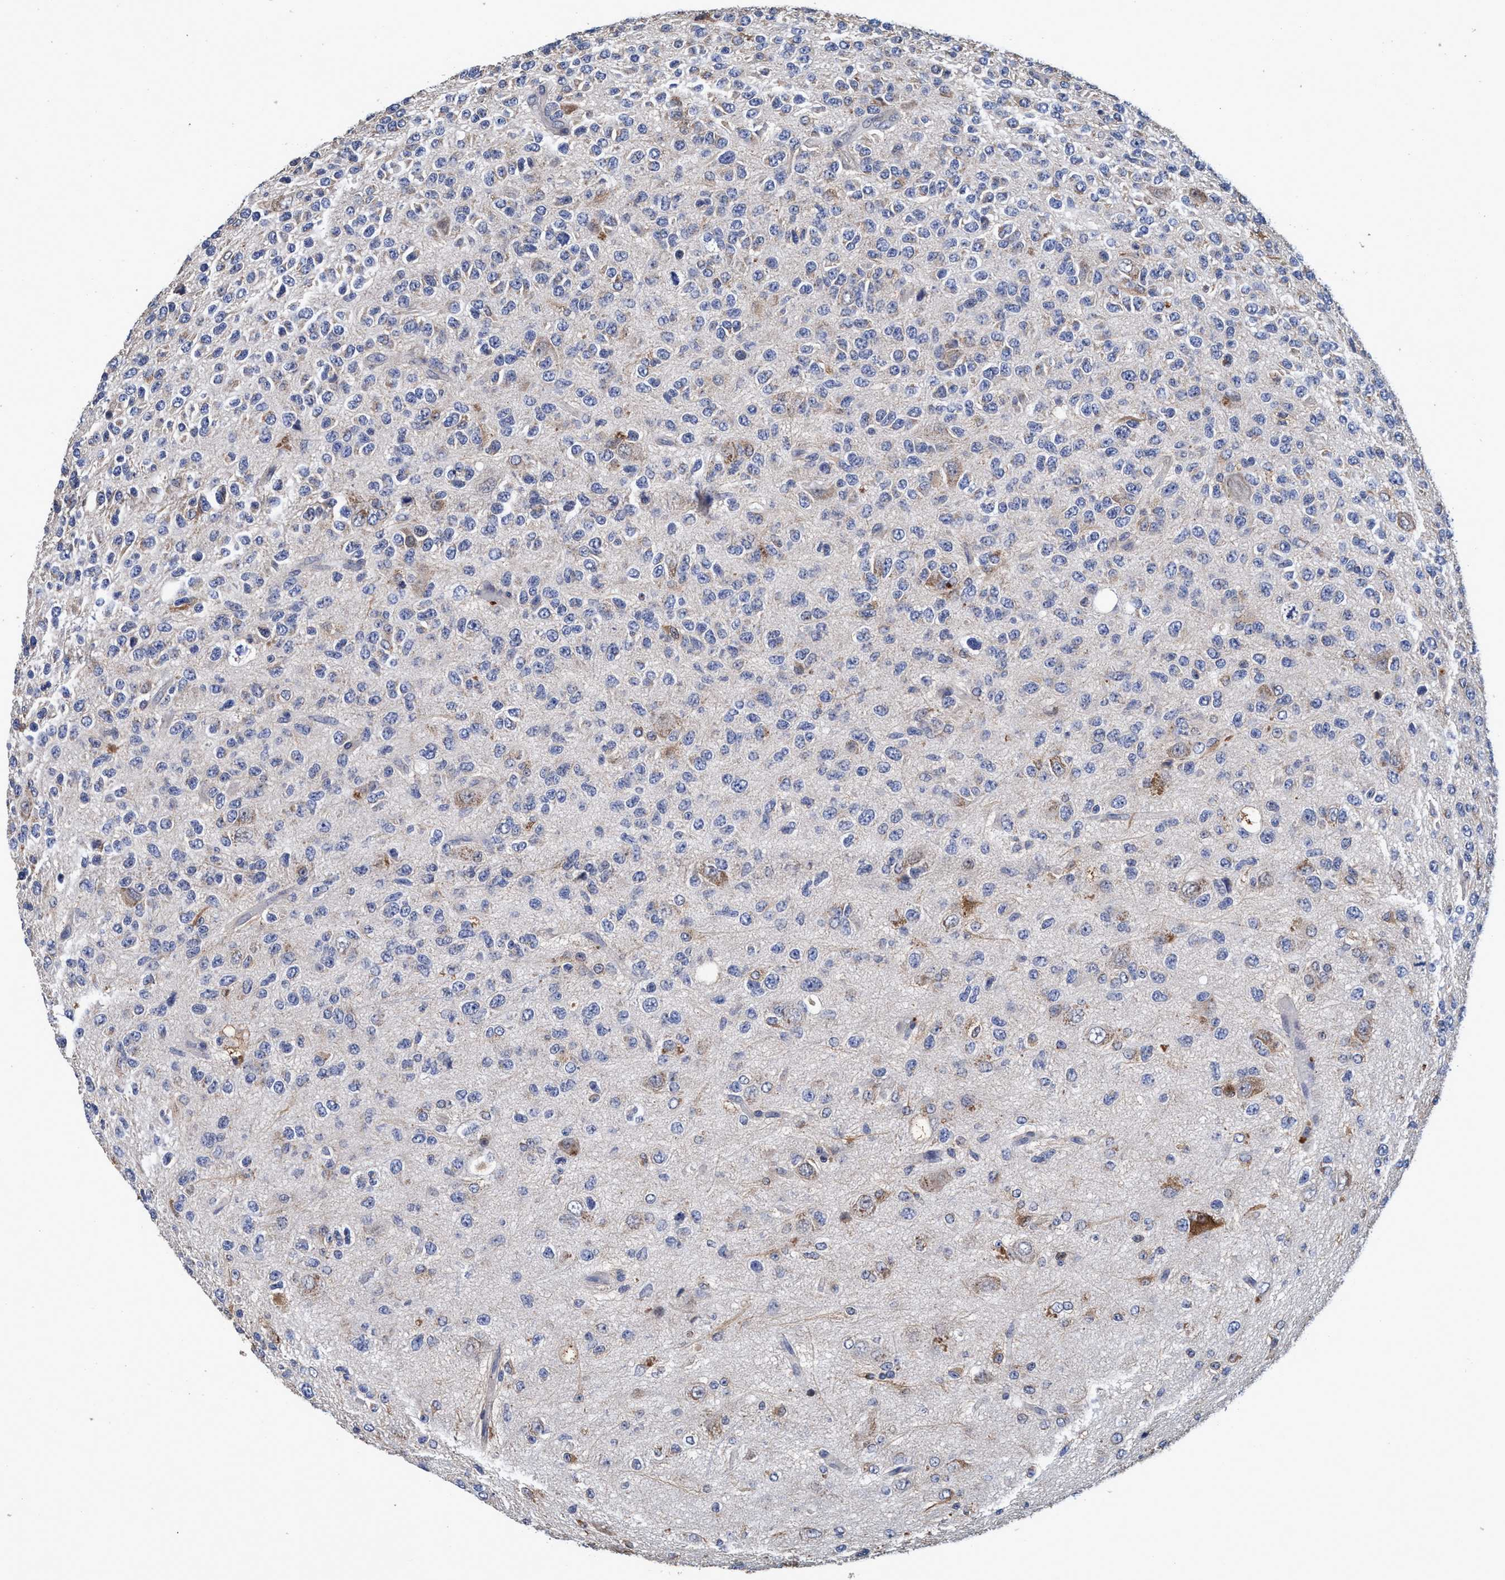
{"staining": {"intensity": "weak", "quantity": "<25%", "location": "cytoplasmic/membranous"}, "tissue": "glioma", "cell_type": "Tumor cells", "image_type": "cancer", "snomed": [{"axis": "morphology", "description": "Glioma, malignant, High grade"}, {"axis": "topography", "description": "pancreas cauda"}], "caption": "Immunohistochemistry histopathology image of neoplastic tissue: human glioma stained with DAB reveals no significant protein expression in tumor cells.", "gene": "CALCOCO2", "patient": {"sex": "male", "age": 60}}